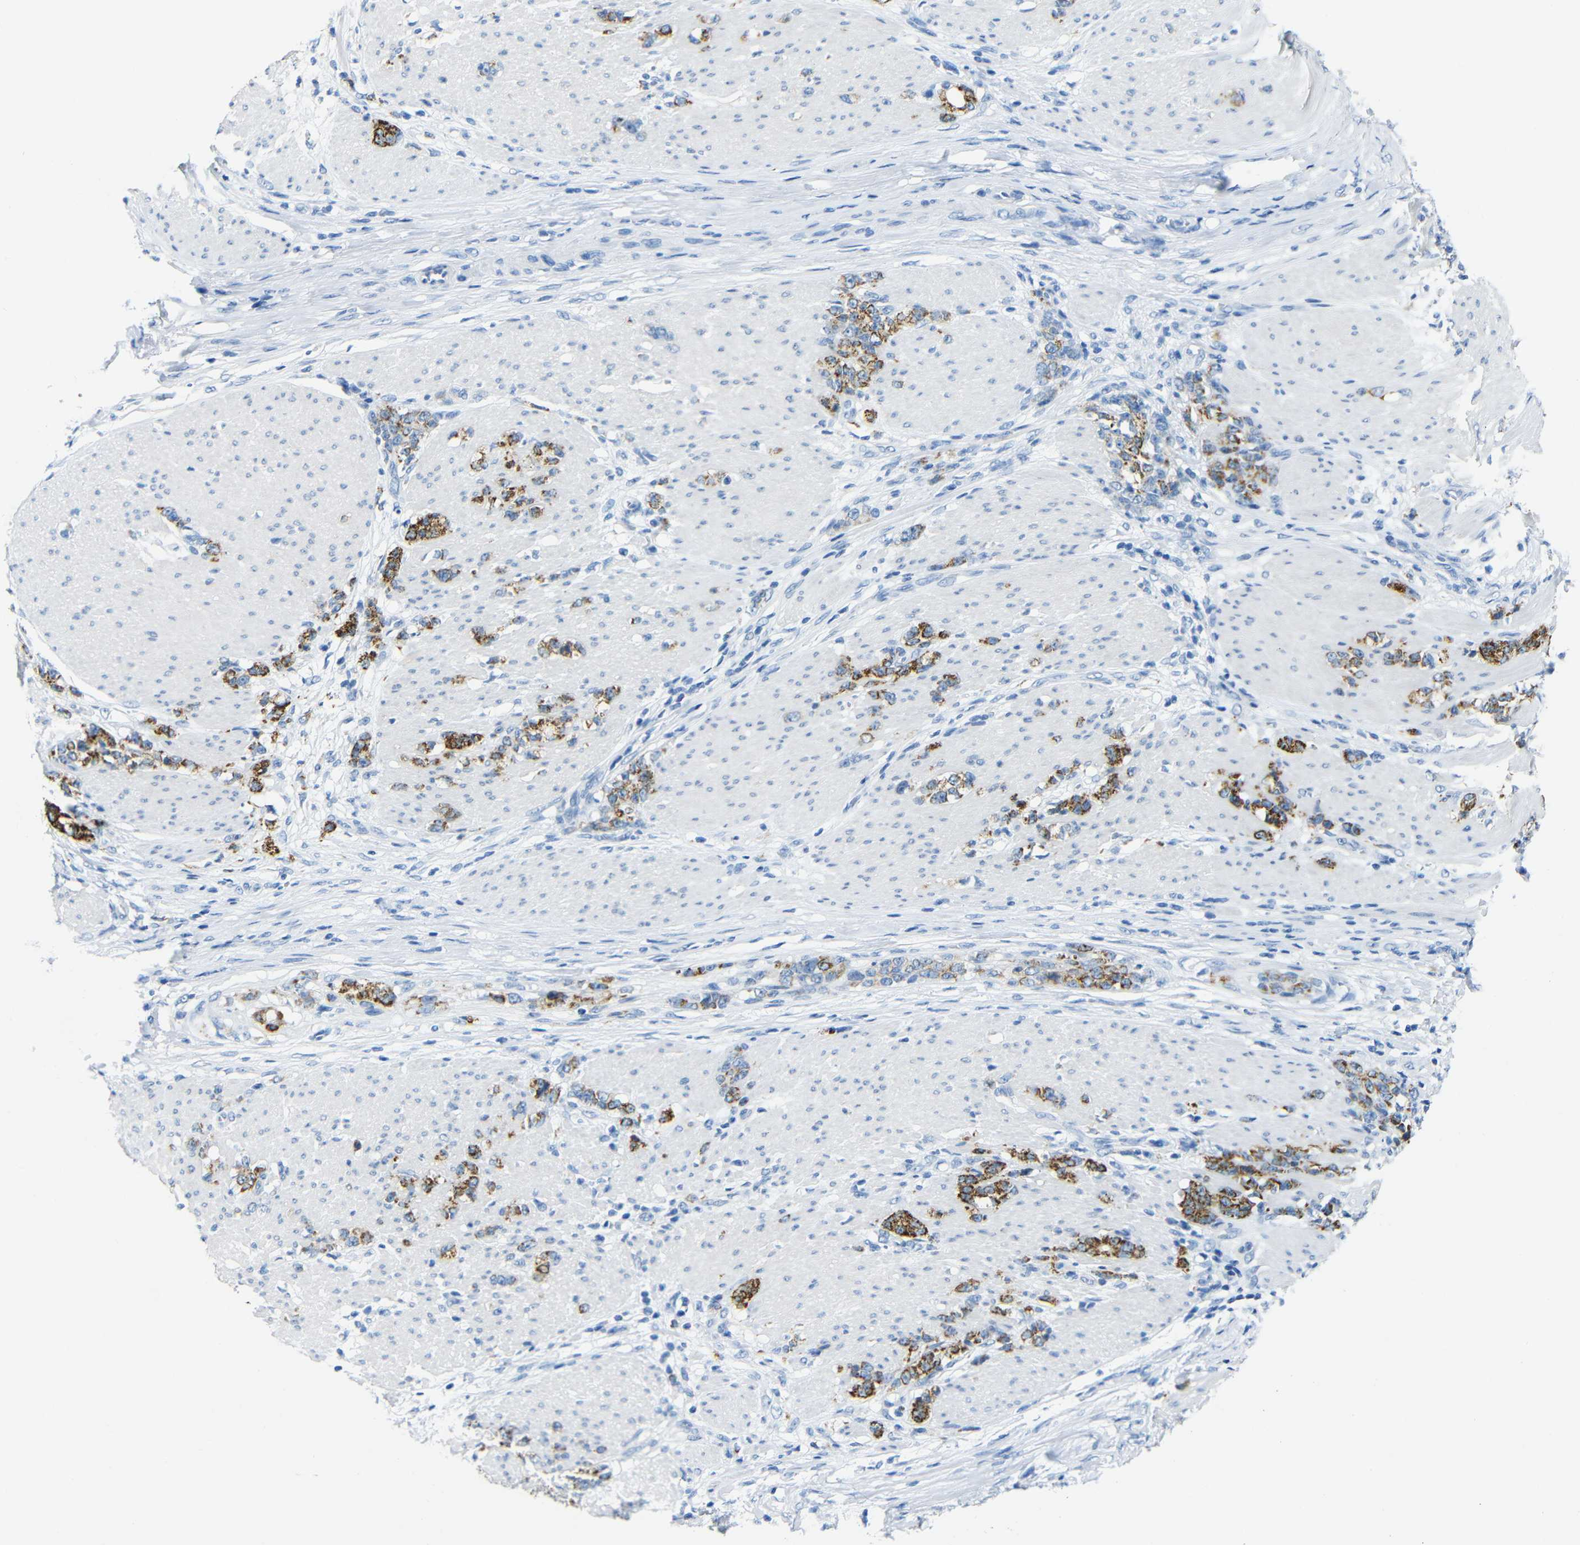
{"staining": {"intensity": "strong", "quantity": ">75%", "location": "cytoplasmic/membranous"}, "tissue": "stomach cancer", "cell_type": "Tumor cells", "image_type": "cancer", "snomed": [{"axis": "morphology", "description": "Adenocarcinoma, NOS"}, {"axis": "topography", "description": "Stomach, lower"}], "caption": "An image showing strong cytoplasmic/membranous staining in about >75% of tumor cells in stomach adenocarcinoma, as visualized by brown immunohistochemical staining.", "gene": "C15orf48", "patient": {"sex": "male", "age": 88}}